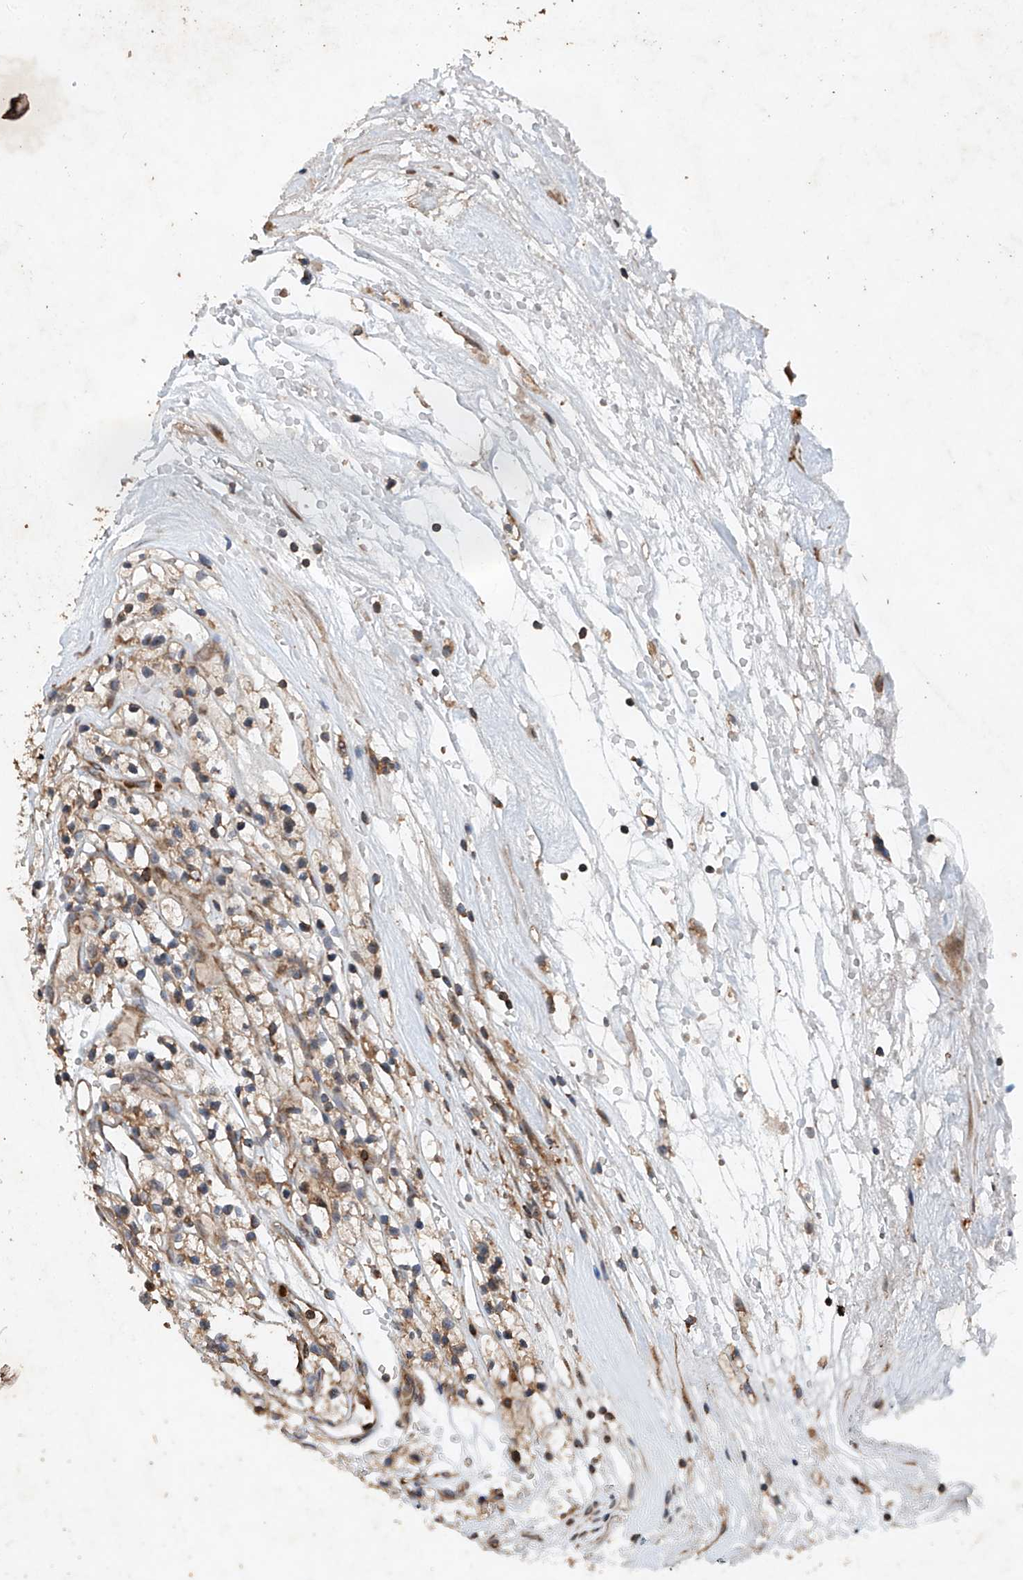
{"staining": {"intensity": "weak", "quantity": ">75%", "location": "cytoplasmic/membranous"}, "tissue": "renal cancer", "cell_type": "Tumor cells", "image_type": "cancer", "snomed": [{"axis": "morphology", "description": "Adenocarcinoma, NOS"}, {"axis": "topography", "description": "Kidney"}], "caption": "Approximately >75% of tumor cells in human renal cancer (adenocarcinoma) exhibit weak cytoplasmic/membranous protein staining as visualized by brown immunohistochemical staining.", "gene": "CEP85L", "patient": {"sex": "female", "age": 57}}